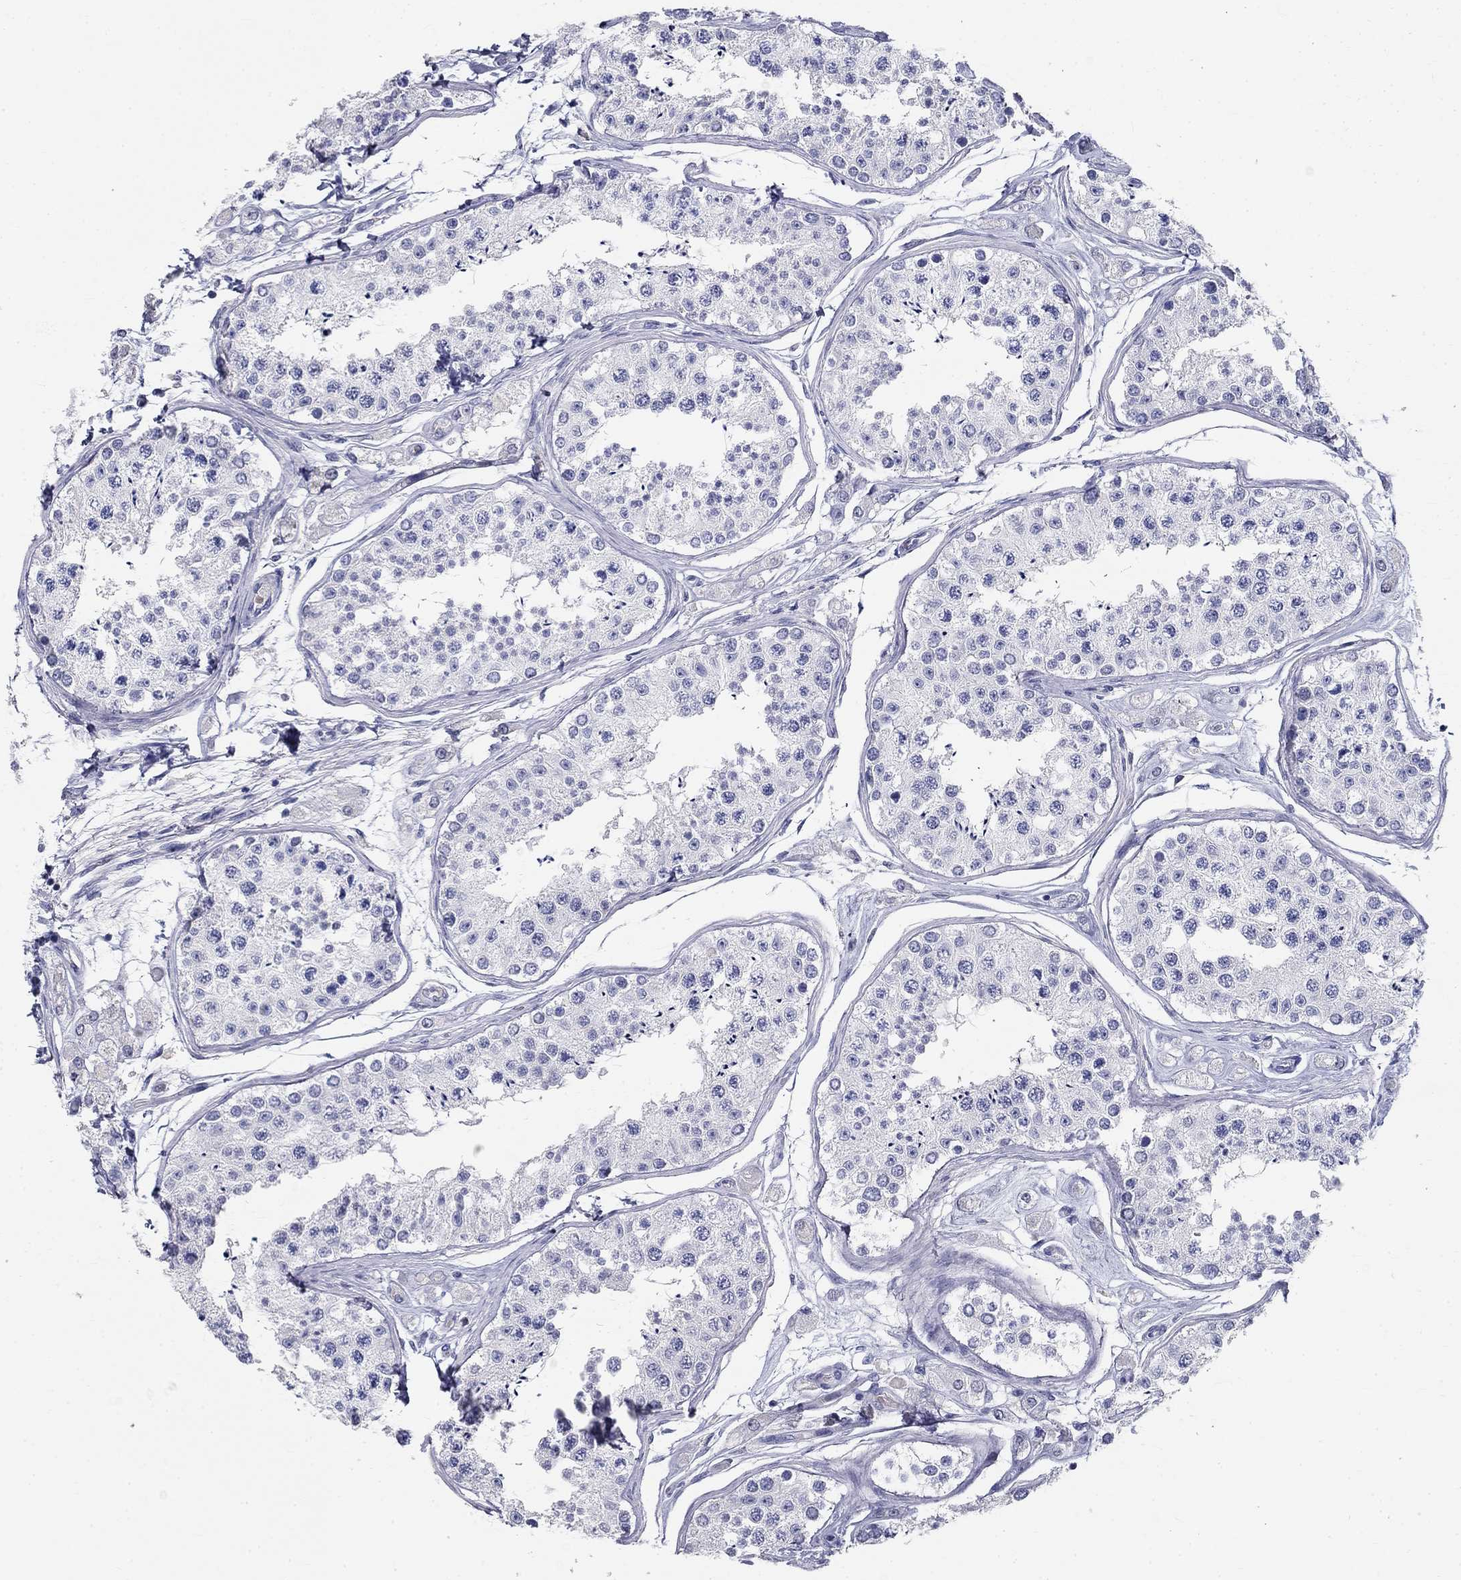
{"staining": {"intensity": "negative", "quantity": "none", "location": "none"}, "tissue": "testis", "cell_type": "Cells in seminiferous ducts", "image_type": "normal", "snomed": [{"axis": "morphology", "description": "Normal tissue, NOS"}, {"axis": "topography", "description": "Testis"}], "caption": "The image displays no staining of cells in seminiferous ducts in normal testis.", "gene": "ENSG00000290147", "patient": {"sex": "male", "age": 25}}